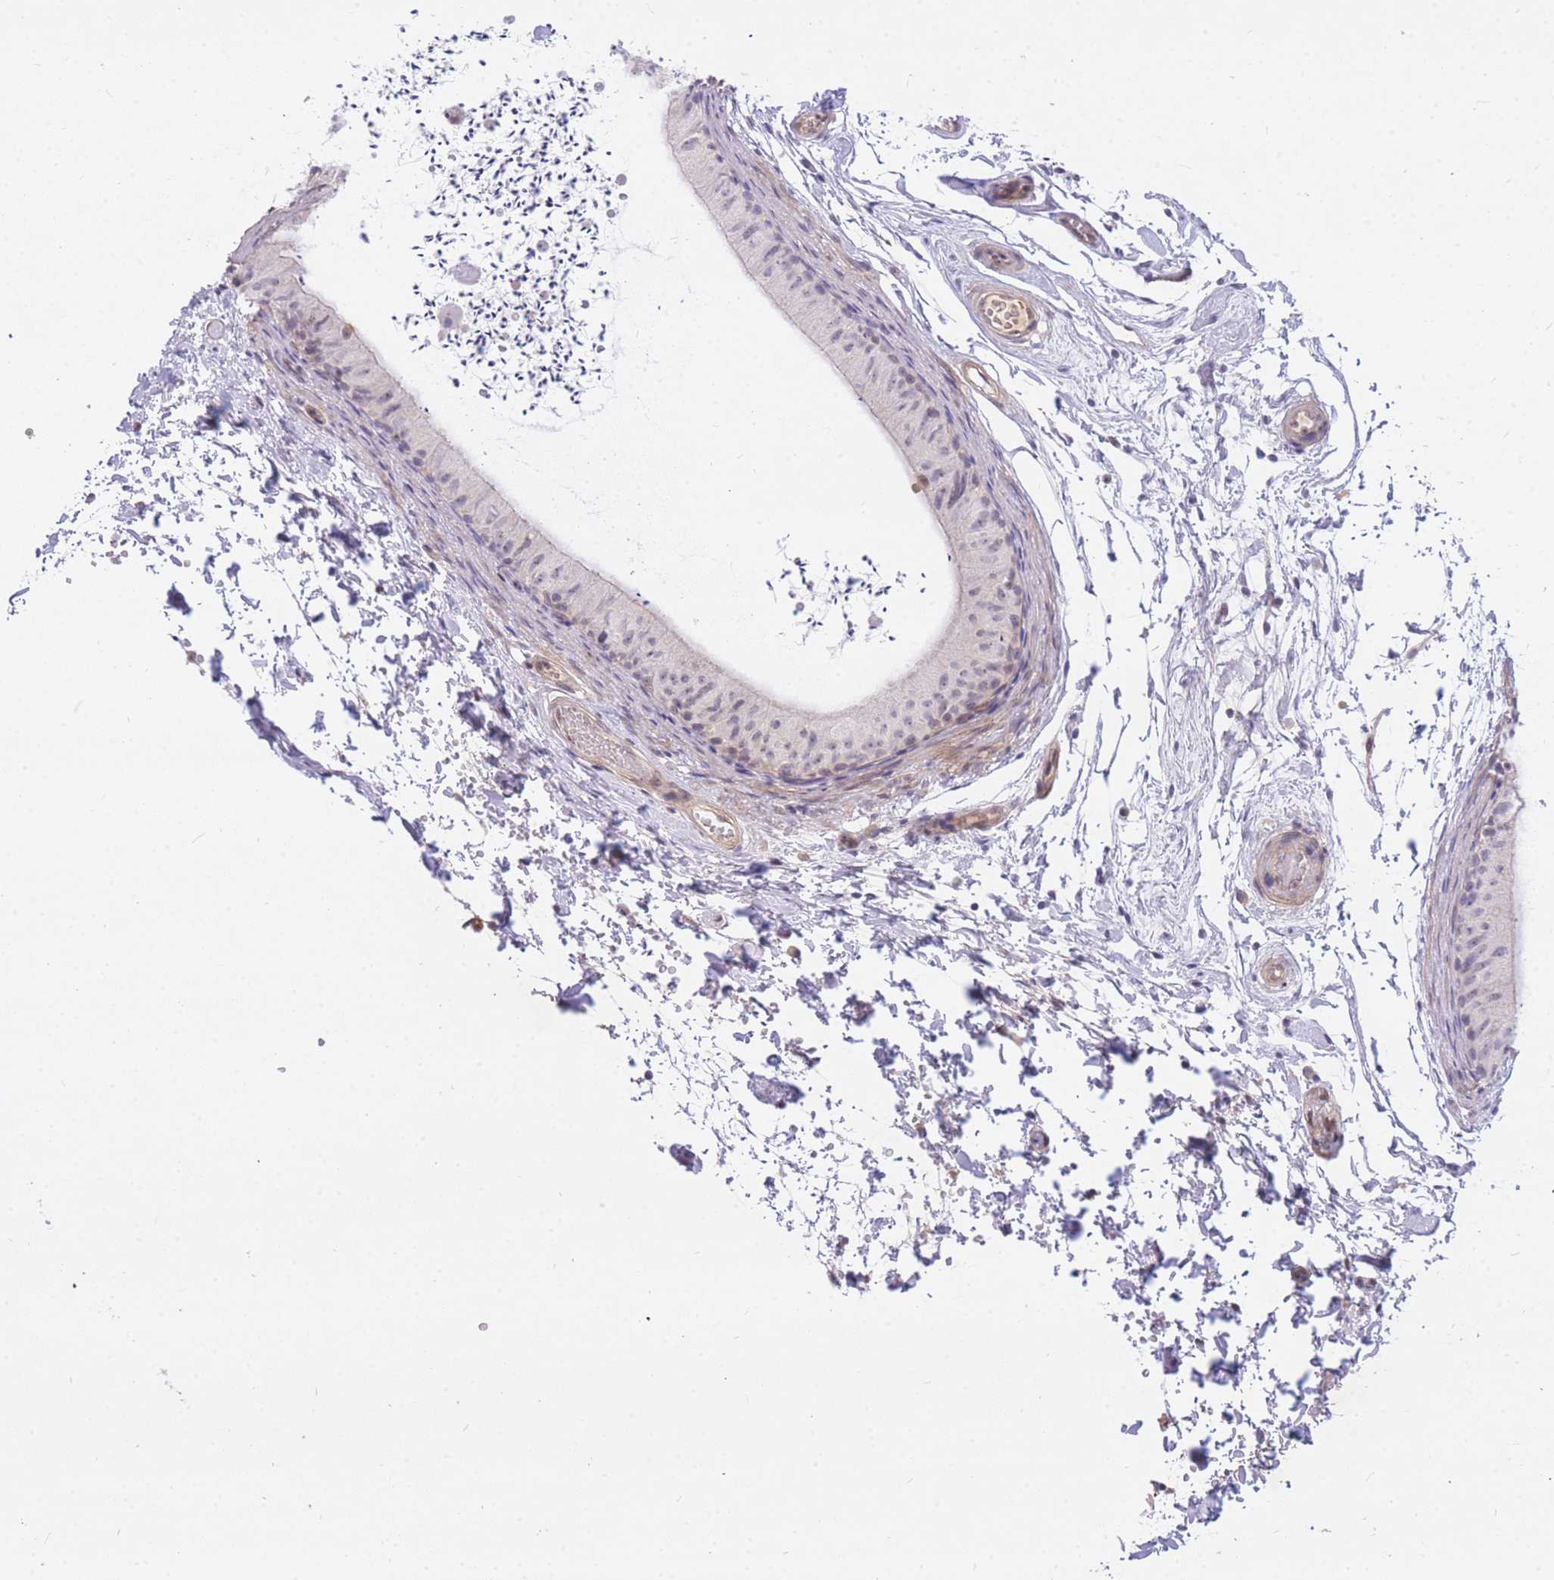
{"staining": {"intensity": "weak", "quantity": "<25%", "location": "nuclear"}, "tissue": "epididymis", "cell_type": "Glandular cells", "image_type": "normal", "snomed": [{"axis": "morphology", "description": "Normal tissue, NOS"}, {"axis": "topography", "description": "Epididymis"}], "caption": "Glandular cells show no significant protein expression in unremarkable epididymis.", "gene": "TLE2", "patient": {"sex": "male", "age": 50}}